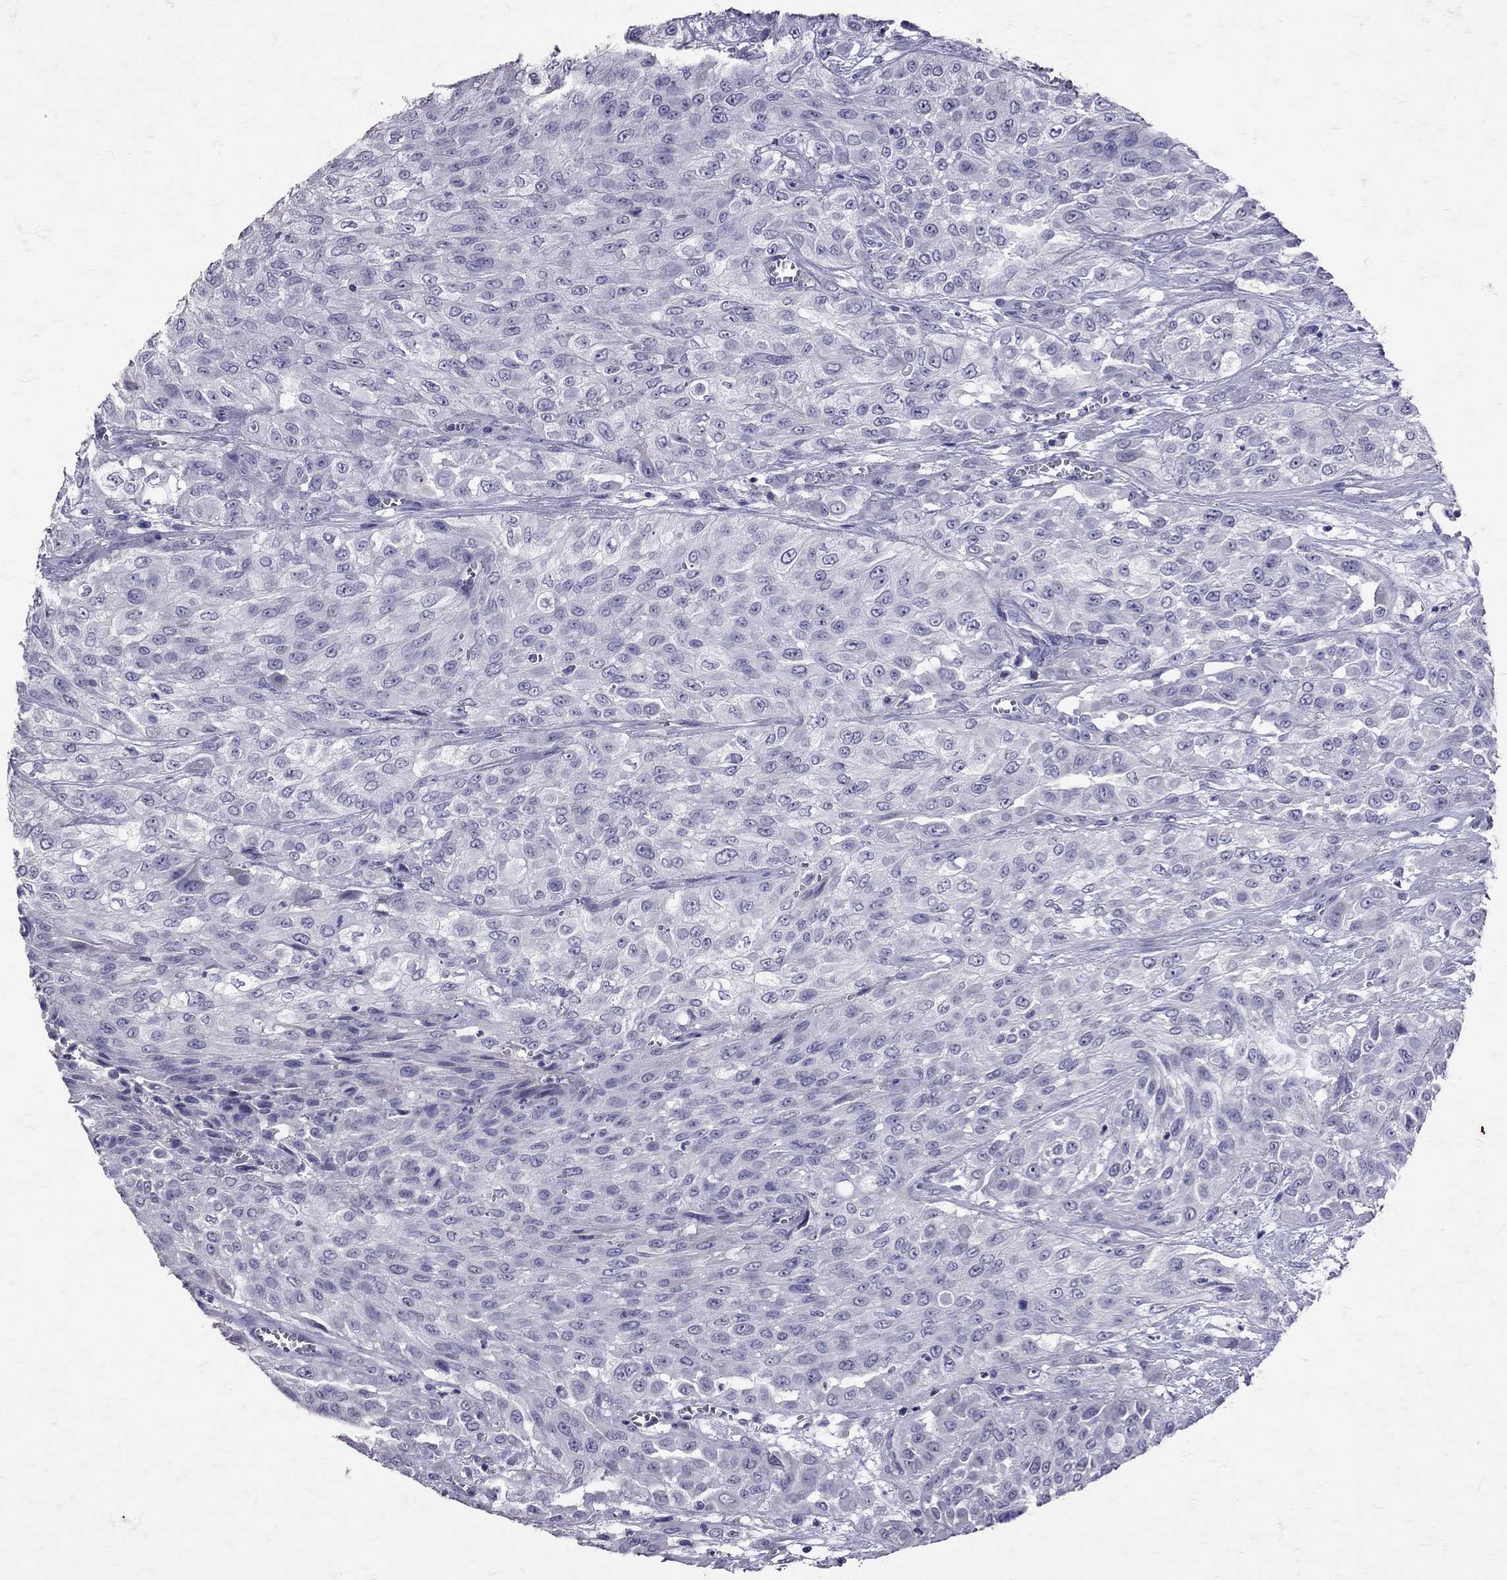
{"staining": {"intensity": "negative", "quantity": "none", "location": "none"}, "tissue": "urothelial cancer", "cell_type": "Tumor cells", "image_type": "cancer", "snomed": [{"axis": "morphology", "description": "Urothelial carcinoma, High grade"}, {"axis": "topography", "description": "Urinary bladder"}], "caption": "IHC of human urothelial cancer demonstrates no staining in tumor cells. (DAB IHC with hematoxylin counter stain).", "gene": "SST", "patient": {"sex": "male", "age": 57}}